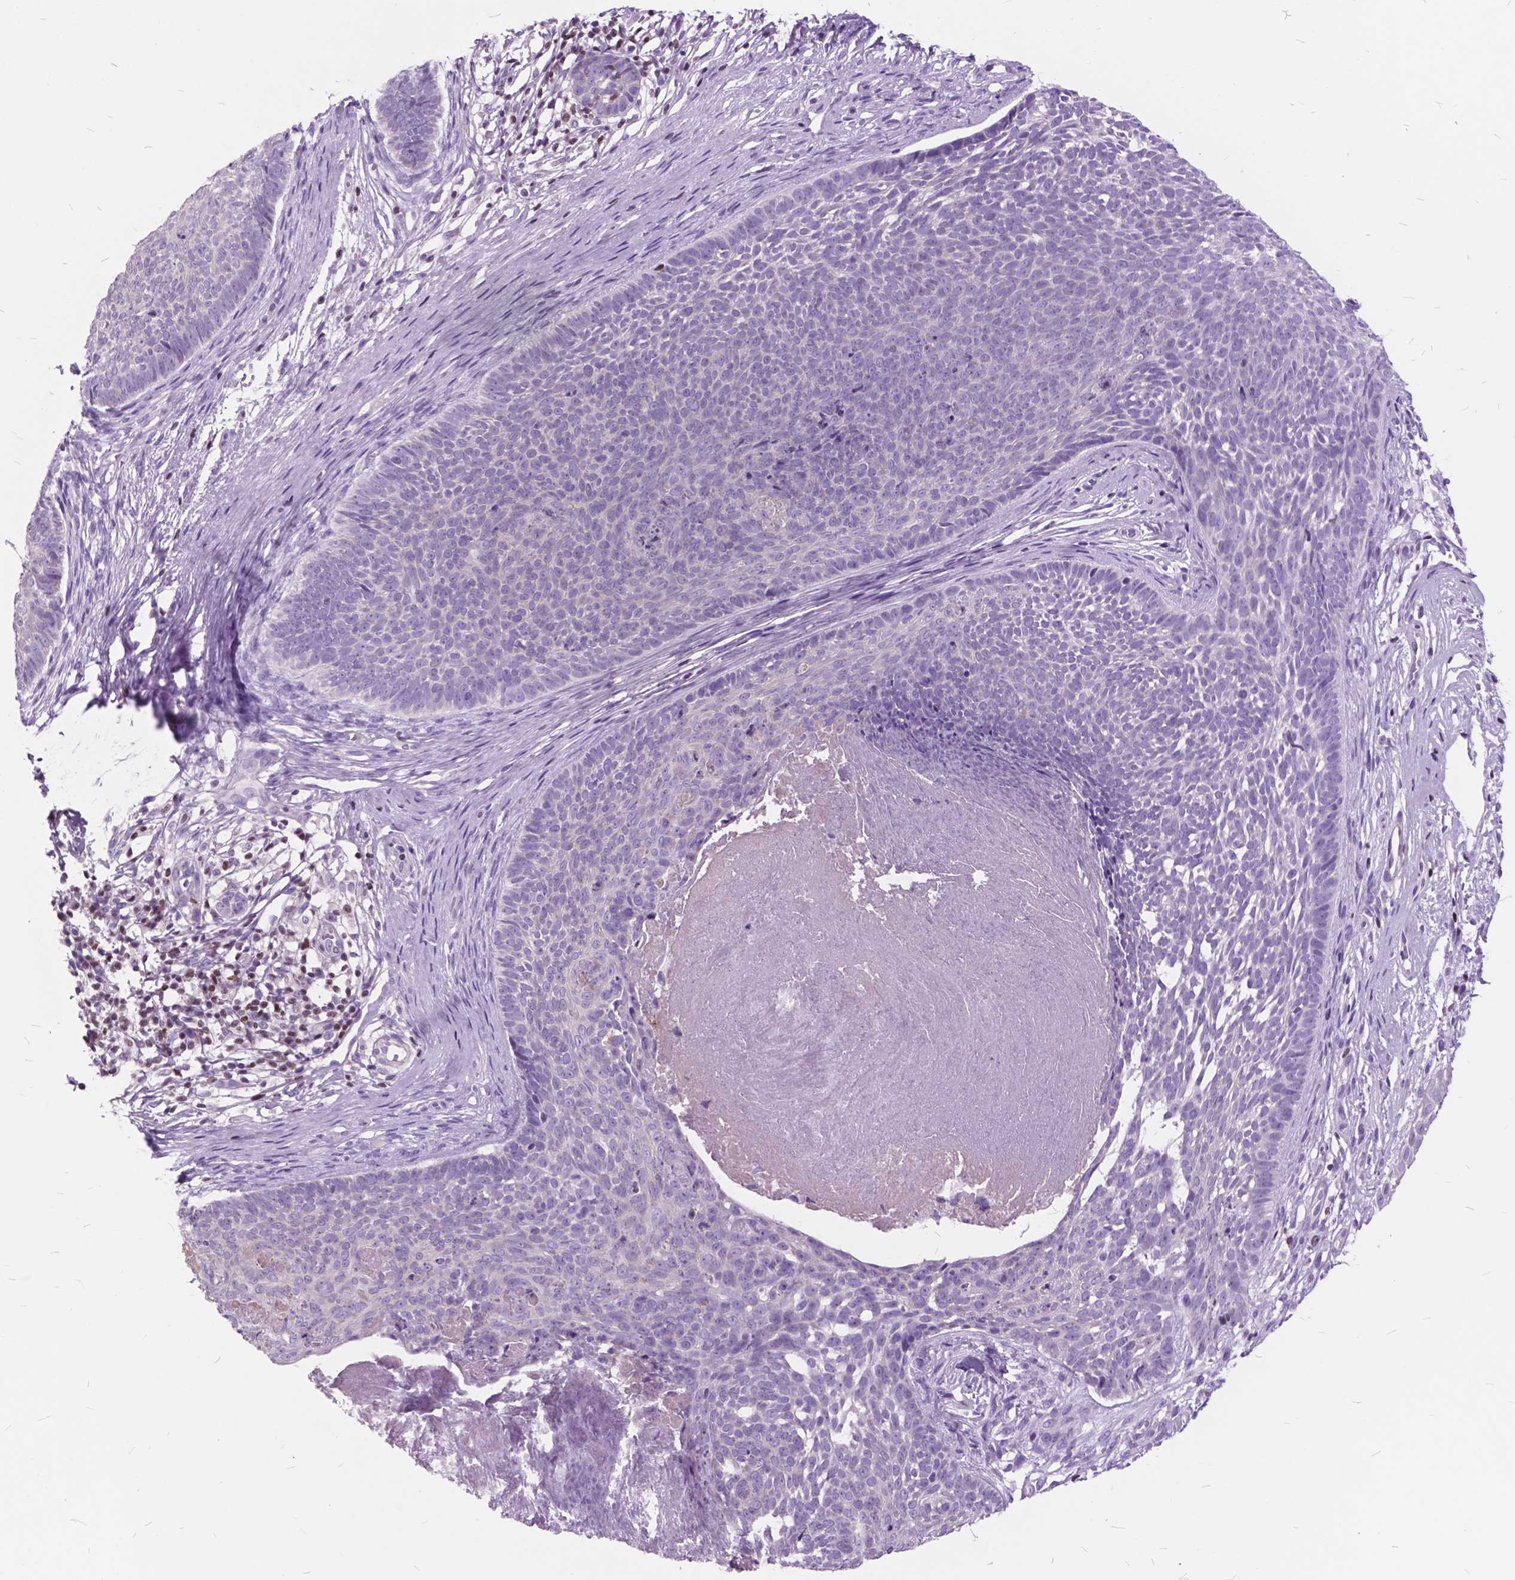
{"staining": {"intensity": "negative", "quantity": "none", "location": "none"}, "tissue": "skin cancer", "cell_type": "Tumor cells", "image_type": "cancer", "snomed": [{"axis": "morphology", "description": "Basal cell carcinoma"}, {"axis": "topography", "description": "Skin"}], "caption": "Immunohistochemical staining of human skin cancer (basal cell carcinoma) shows no significant staining in tumor cells.", "gene": "SP140", "patient": {"sex": "male", "age": 85}}